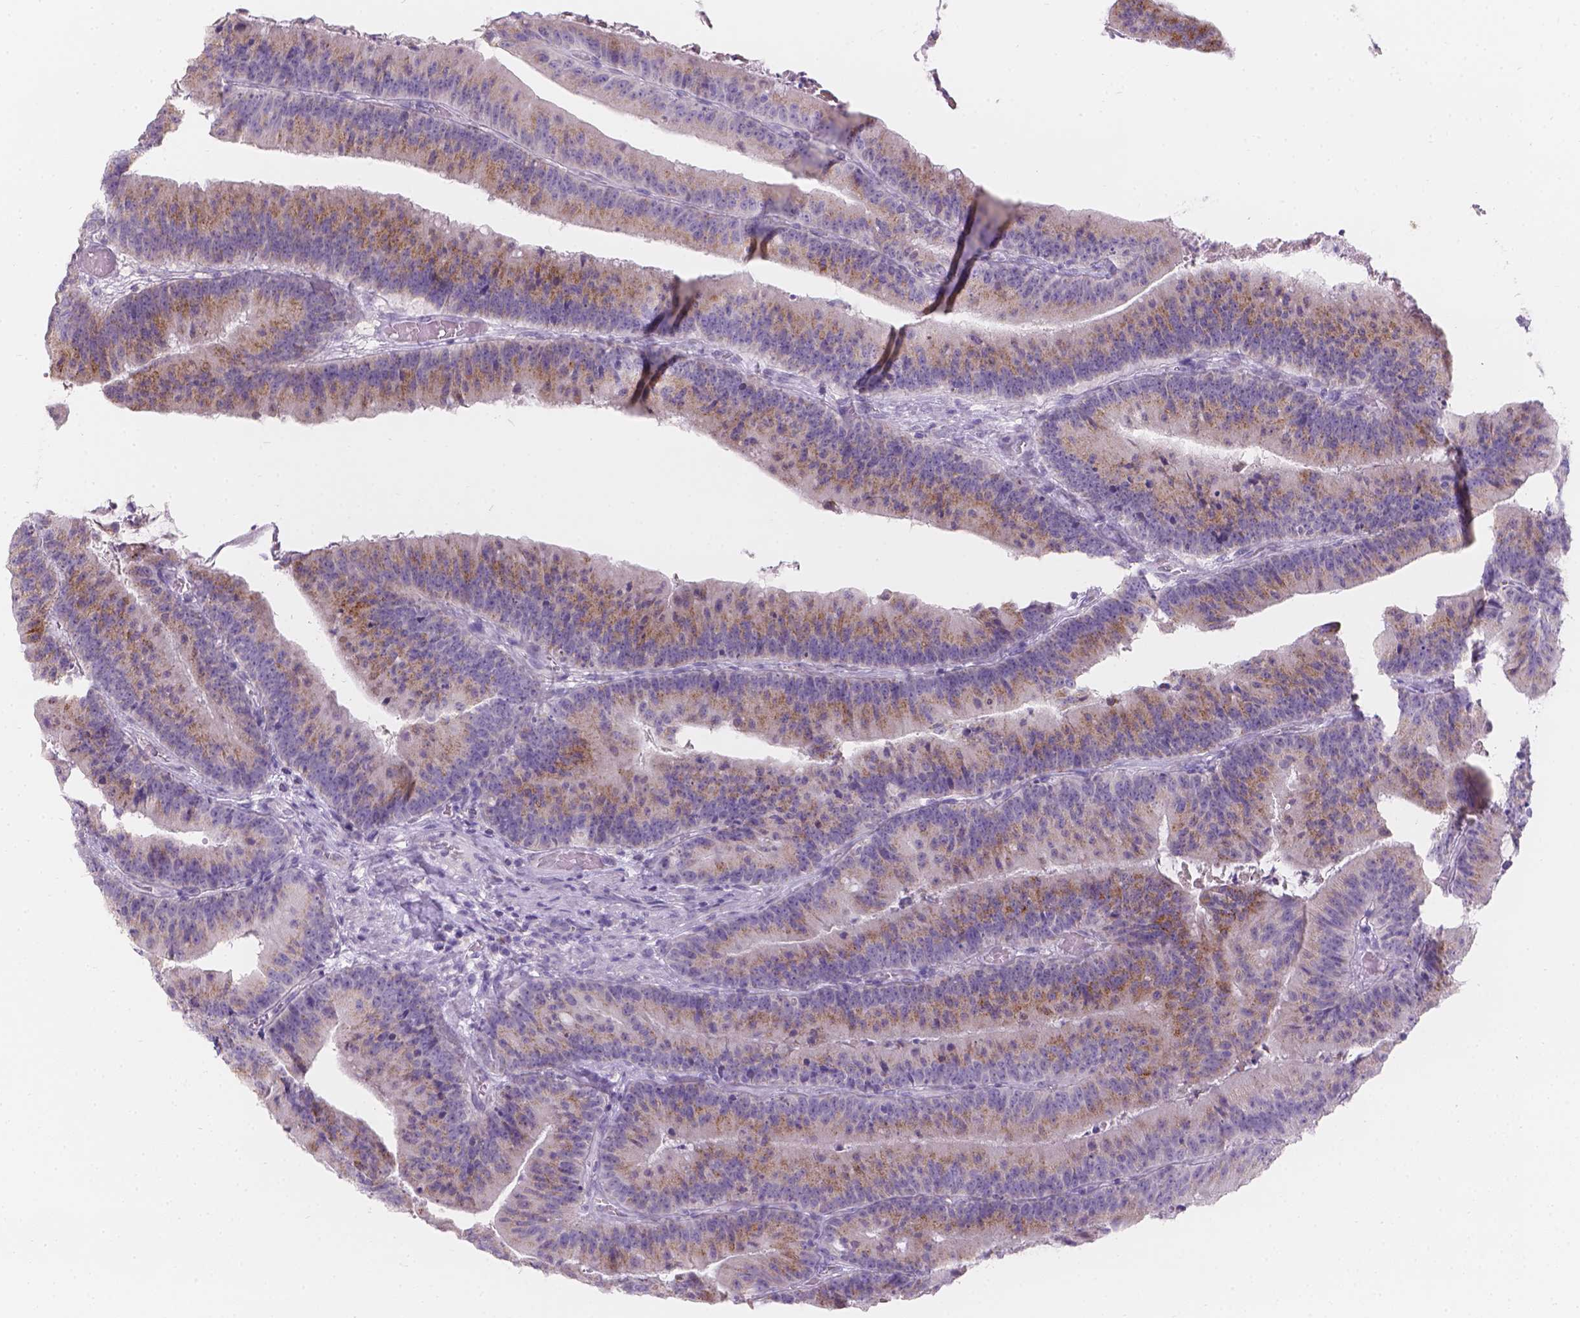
{"staining": {"intensity": "weak", "quantity": ">75%", "location": "cytoplasmic/membranous"}, "tissue": "colorectal cancer", "cell_type": "Tumor cells", "image_type": "cancer", "snomed": [{"axis": "morphology", "description": "Adenocarcinoma, NOS"}, {"axis": "topography", "description": "Colon"}], "caption": "Human colorectal cancer (adenocarcinoma) stained for a protein (brown) shows weak cytoplasmic/membranous positive expression in about >75% of tumor cells.", "gene": "HTN3", "patient": {"sex": "female", "age": 78}}